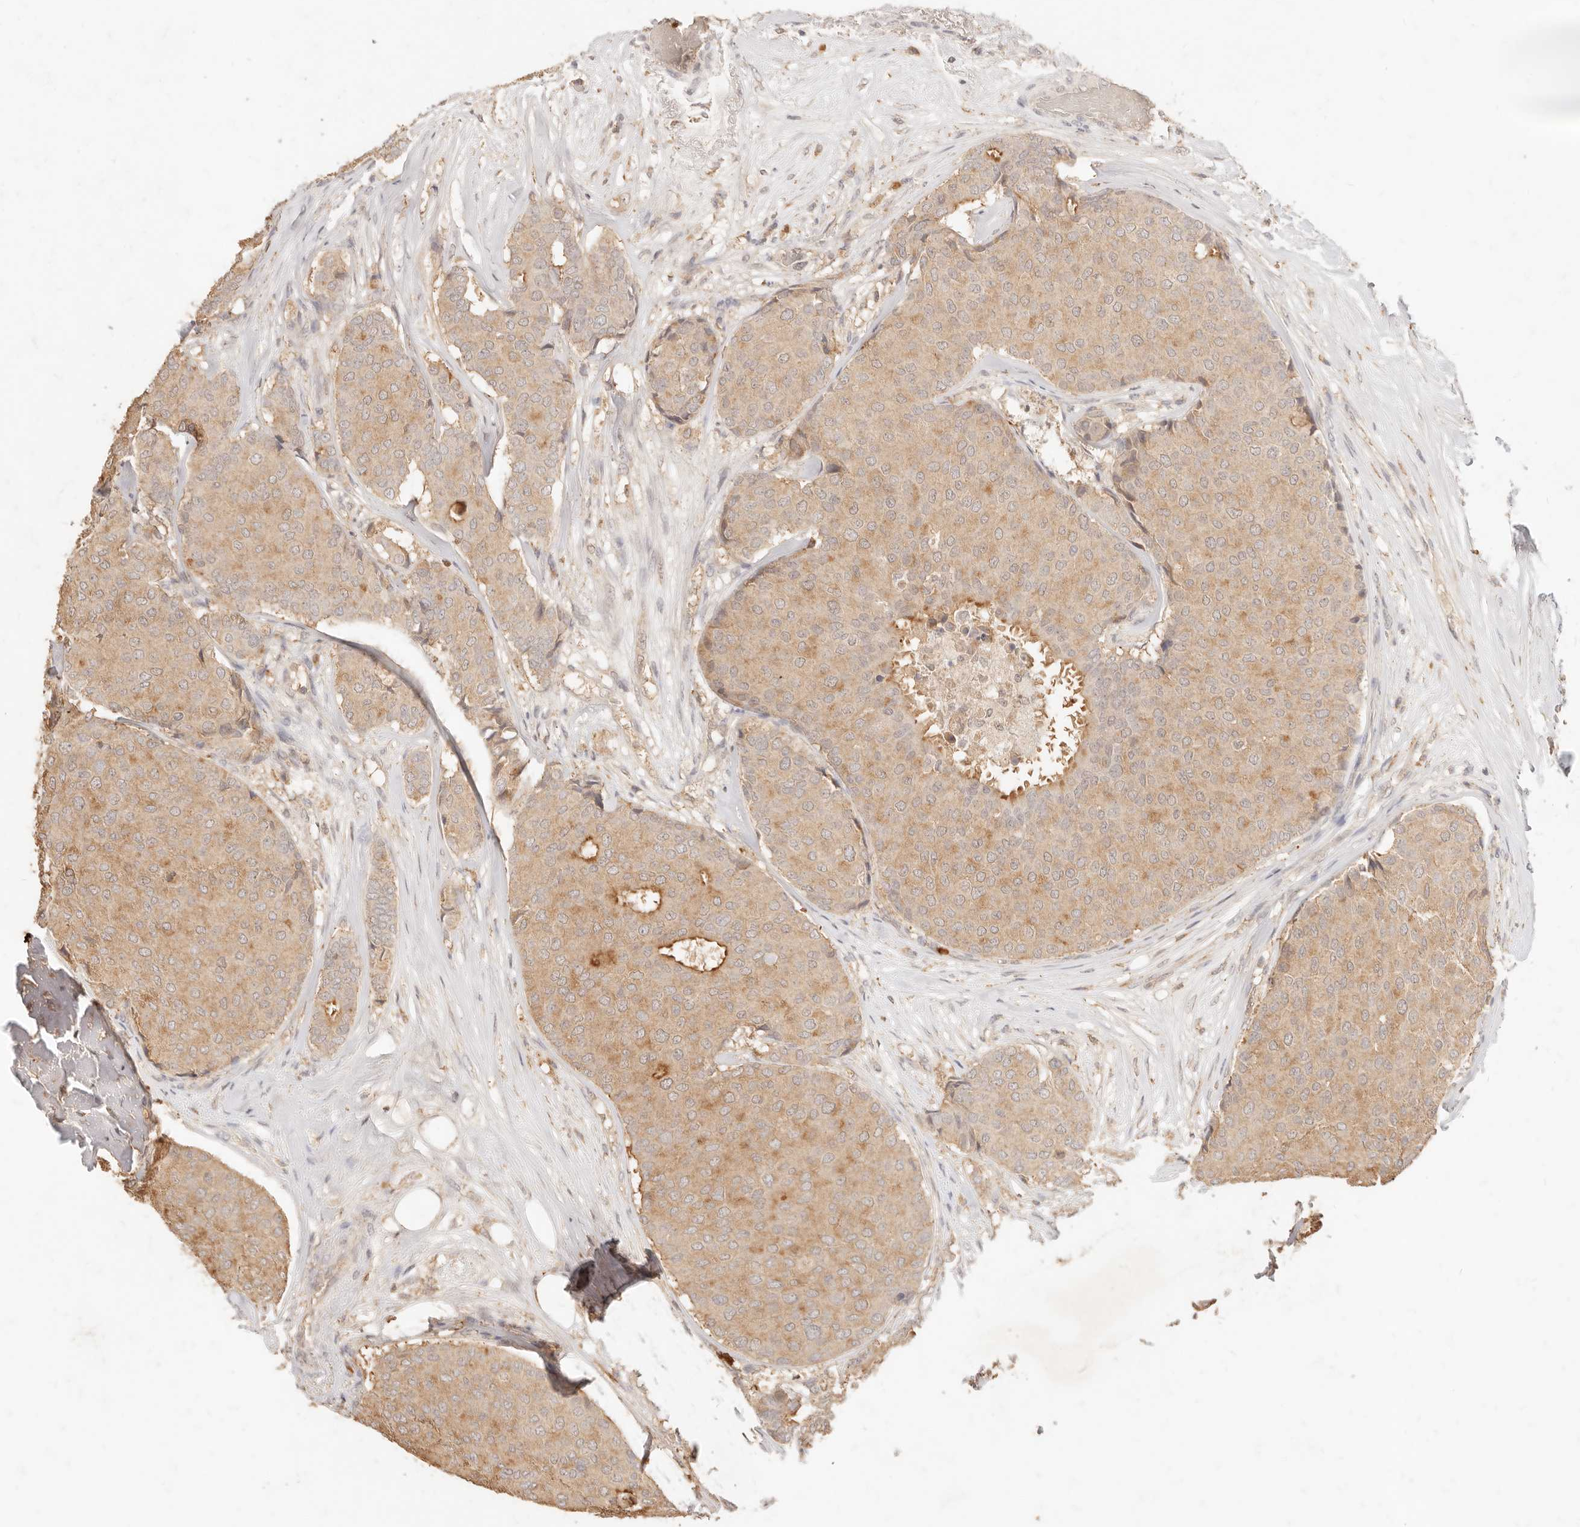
{"staining": {"intensity": "weak", "quantity": ">75%", "location": "cytoplasmic/membranous"}, "tissue": "breast cancer", "cell_type": "Tumor cells", "image_type": "cancer", "snomed": [{"axis": "morphology", "description": "Duct carcinoma"}, {"axis": "topography", "description": "Breast"}], "caption": "Immunohistochemical staining of human breast invasive ductal carcinoma reveals low levels of weak cytoplasmic/membranous protein positivity in about >75% of tumor cells.", "gene": "TMTC2", "patient": {"sex": "female", "age": 75}}